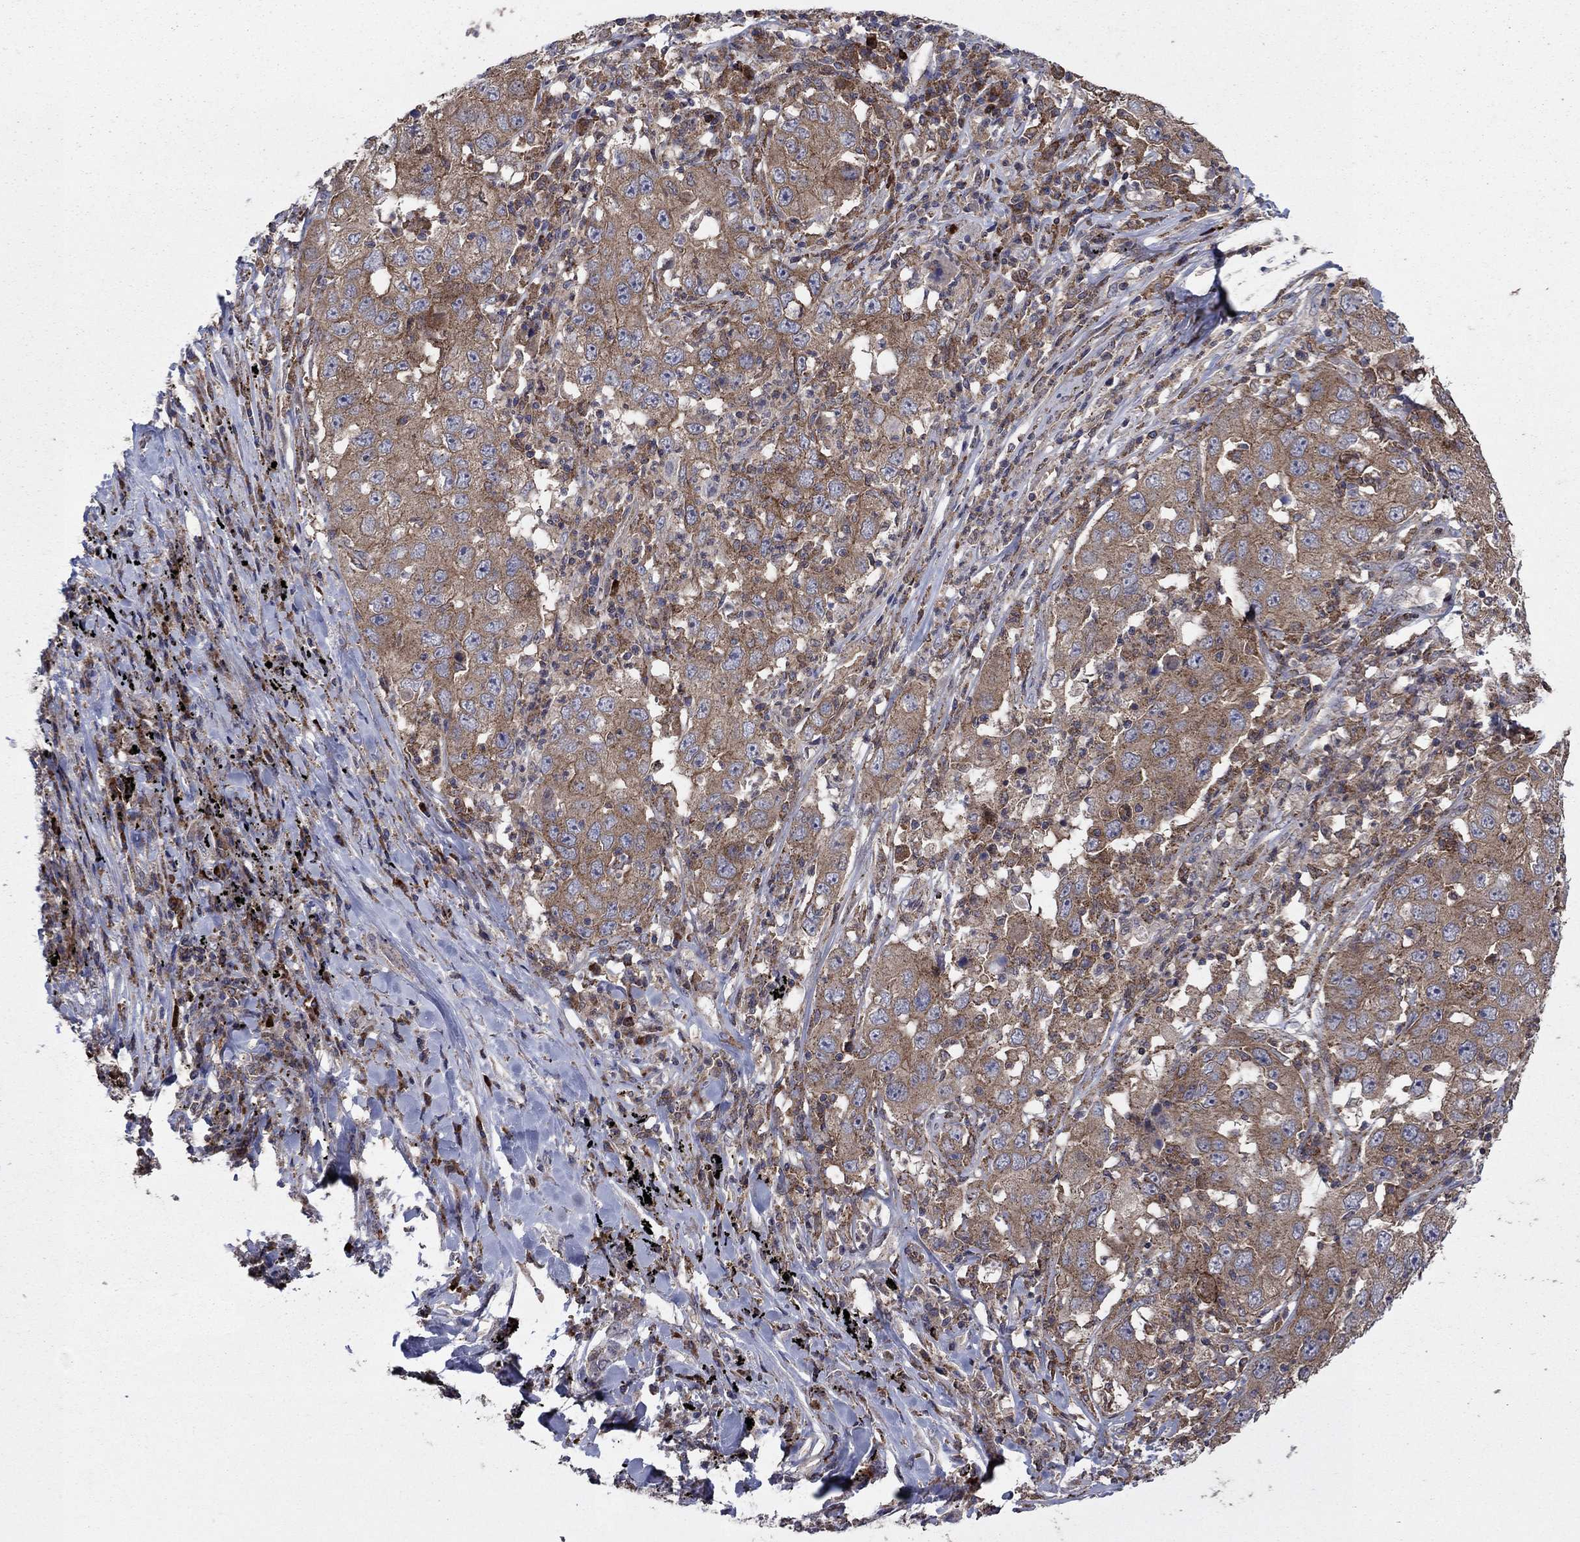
{"staining": {"intensity": "moderate", "quantity": "25%-75%", "location": "cytoplasmic/membranous"}, "tissue": "lung cancer", "cell_type": "Tumor cells", "image_type": "cancer", "snomed": [{"axis": "morphology", "description": "Adenocarcinoma, NOS"}, {"axis": "topography", "description": "Lung"}], "caption": "About 25%-75% of tumor cells in human lung cancer (adenocarcinoma) display moderate cytoplasmic/membranous protein staining as visualized by brown immunohistochemical staining.", "gene": "MEA1", "patient": {"sex": "male", "age": 73}}